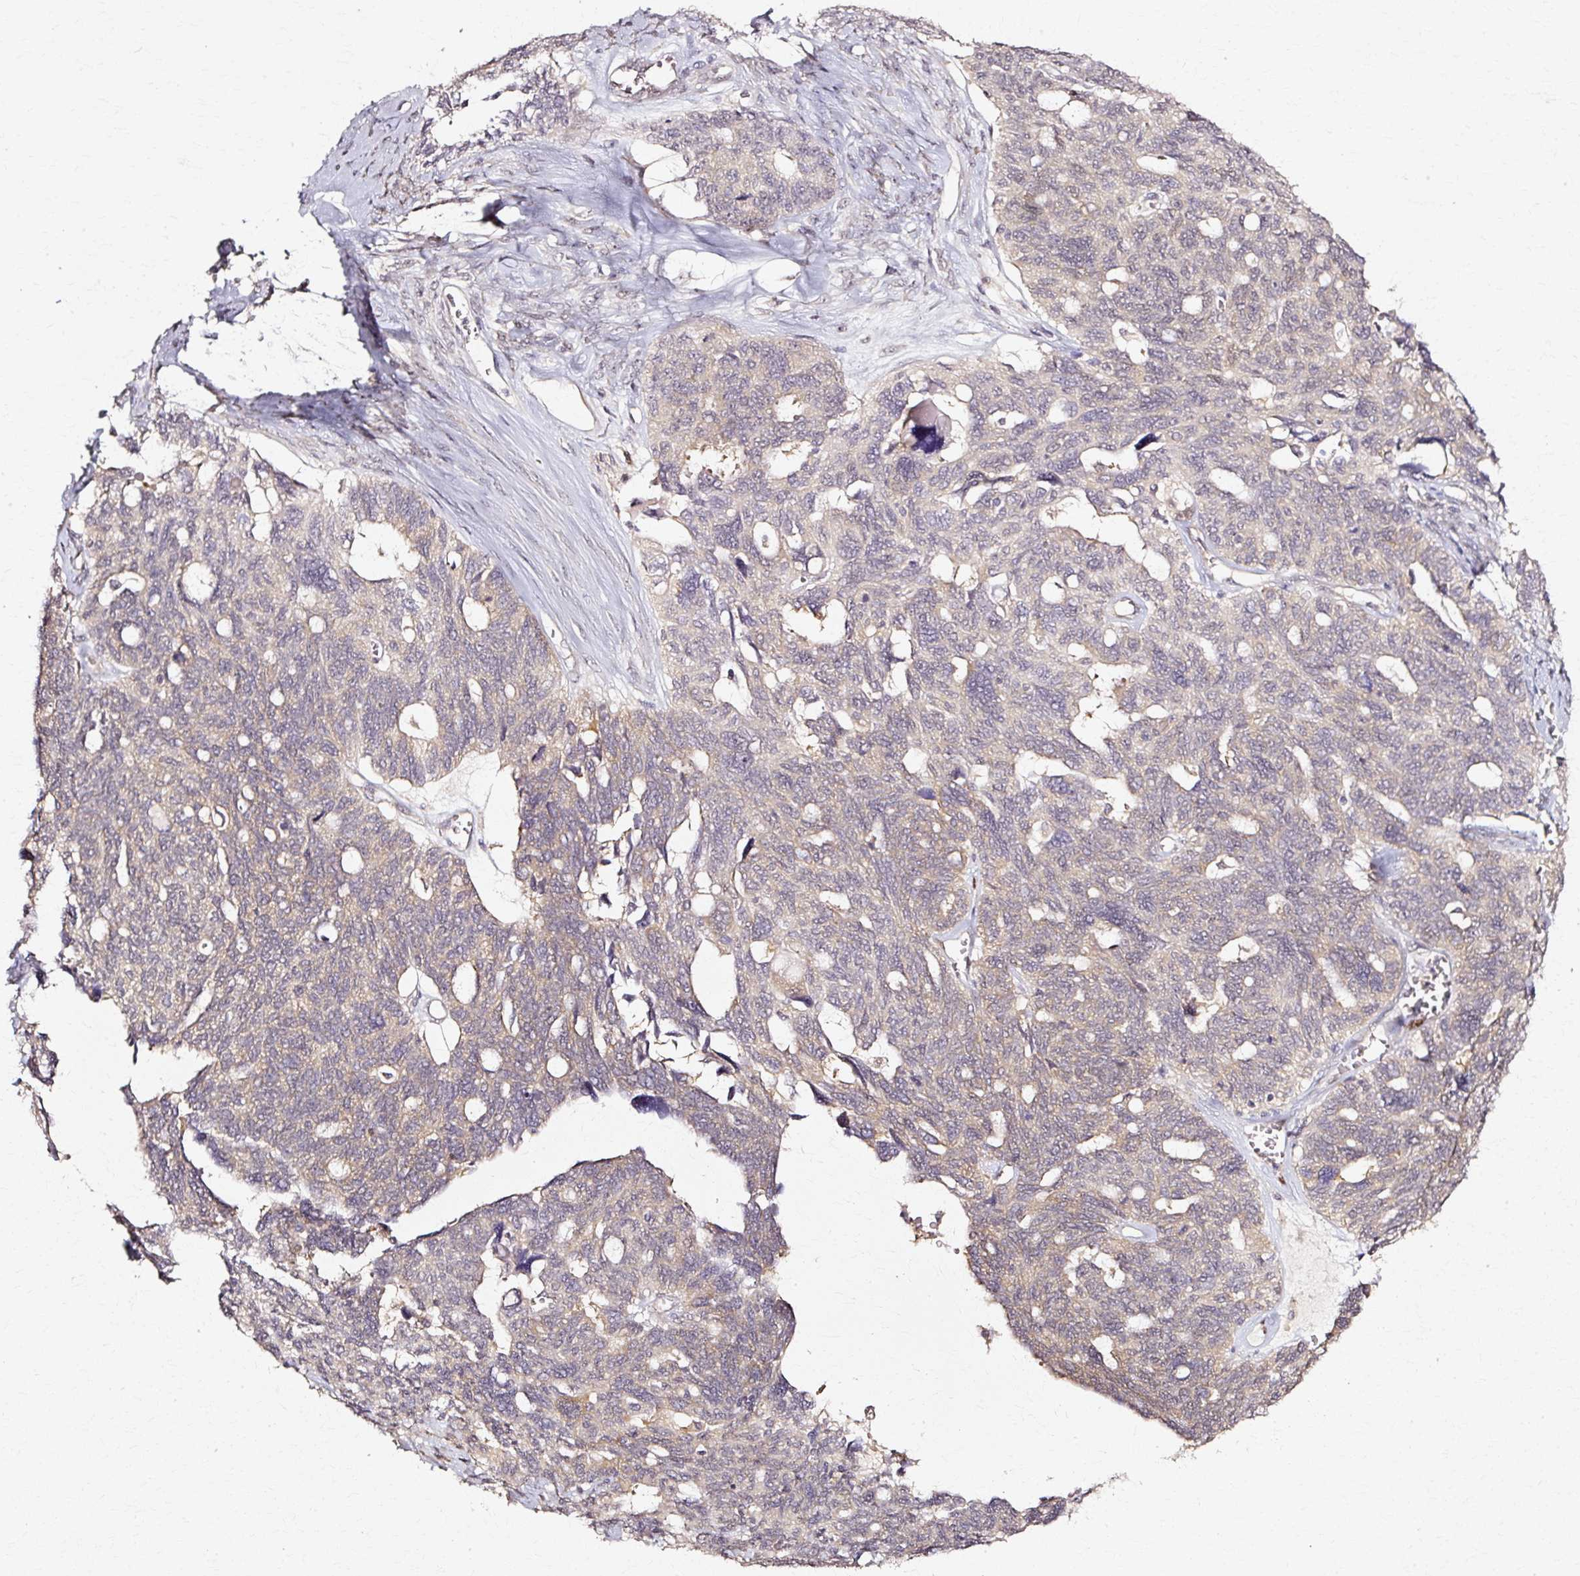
{"staining": {"intensity": "weak", "quantity": ">75%", "location": "cytoplasmic/membranous"}, "tissue": "ovarian cancer", "cell_type": "Tumor cells", "image_type": "cancer", "snomed": [{"axis": "morphology", "description": "Cystadenocarcinoma, serous, NOS"}, {"axis": "topography", "description": "Ovary"}], "caption": "Ovarian serous cystadenocarcinoma stained with a brown dye reveals weak cytoplasmic/membranous positive positivity in approximately >75% of tumor cells.", "gene": "RGPD5", "patient": {"sex": "female", "age": 79}}